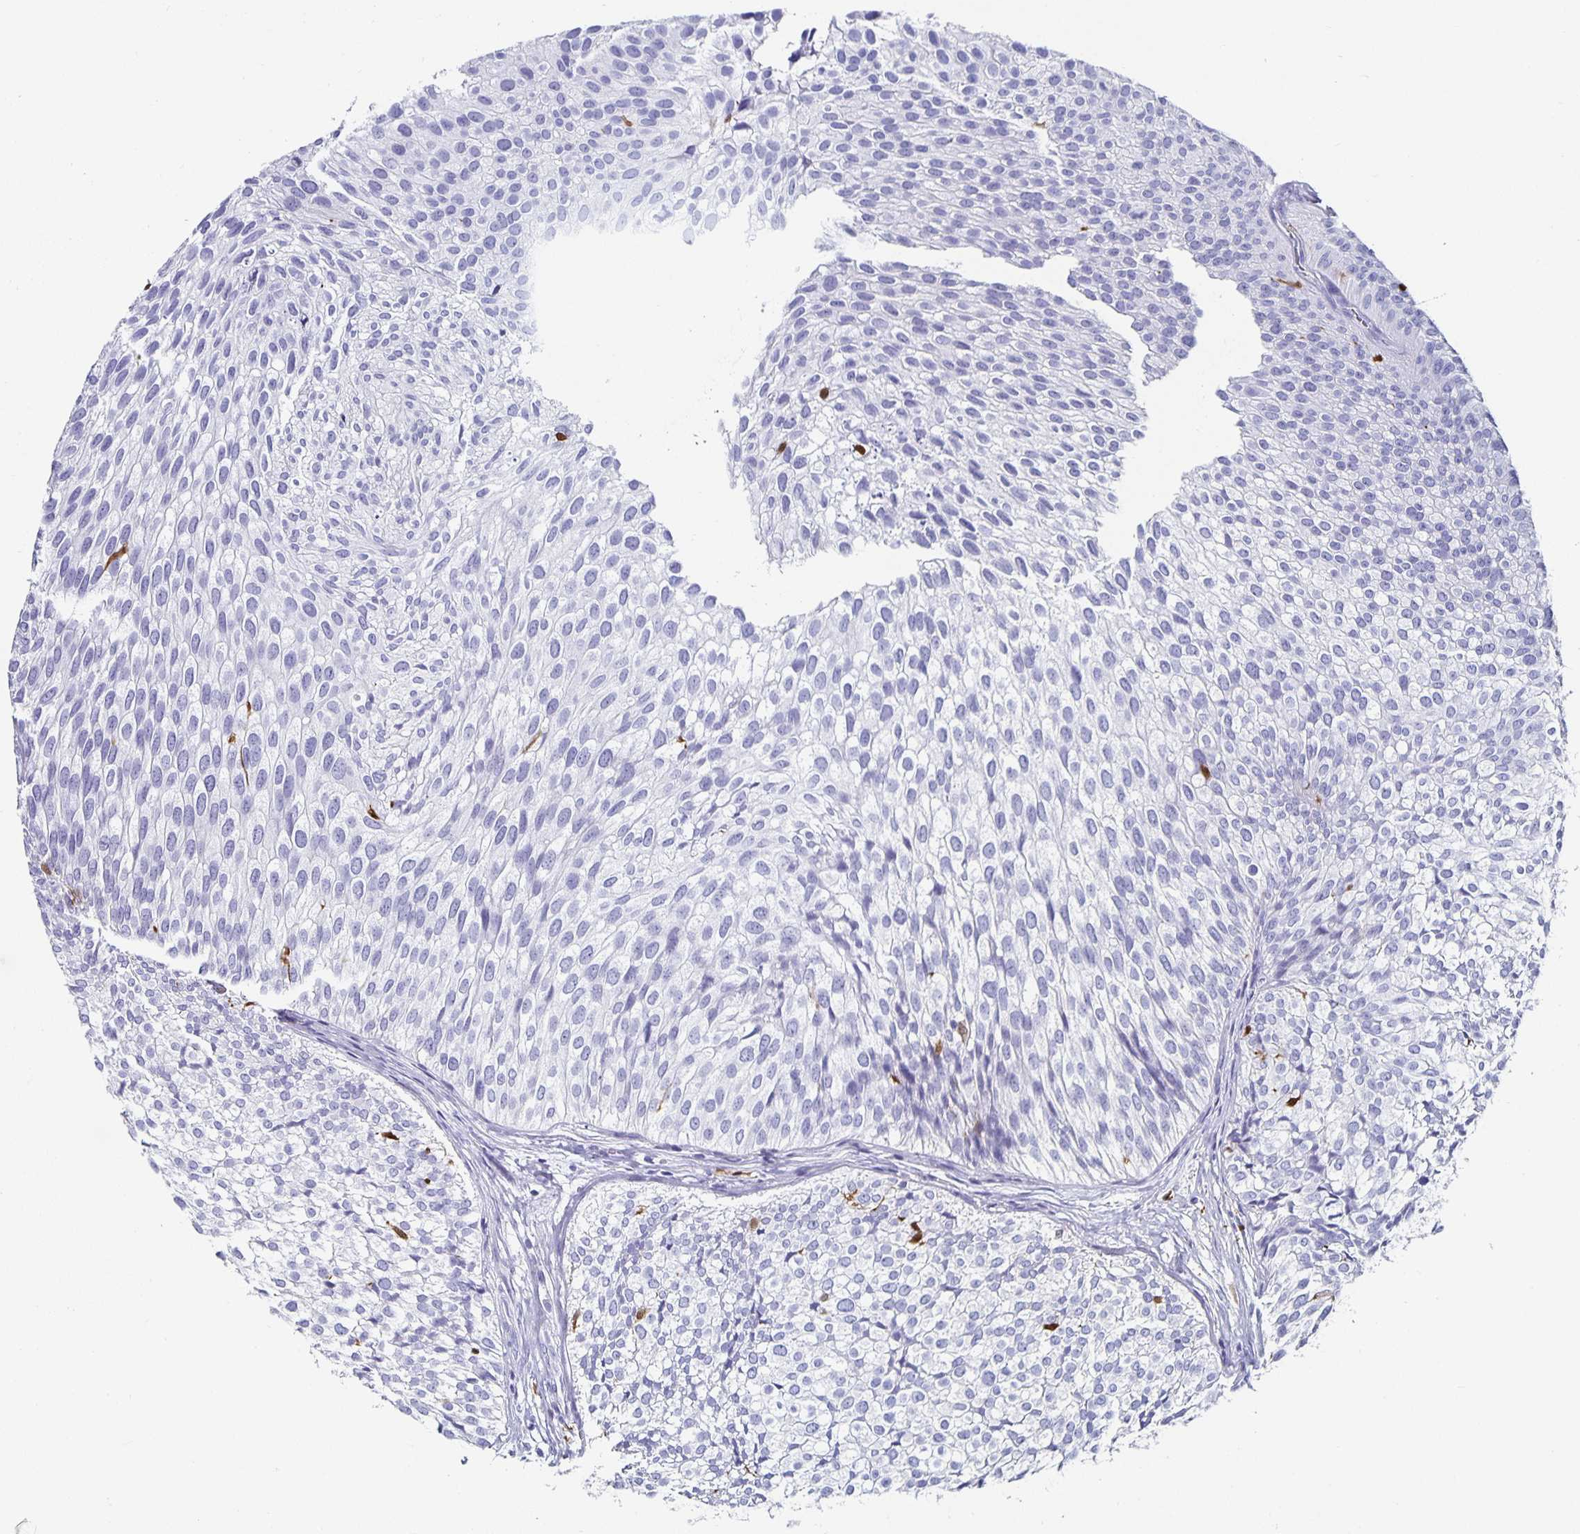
{"staining": {"intensity": "negative", "quantity": "none", "location": "none"}, "tissue": "urothelial cancer", "cell_type": "Tumor cells", "image_type": "cancer", "snomed": [{"axis": "morphology", "description": "Urothelial carcinoma, Low grade"}, {"axis": "topography", "description": "Urinary bladder"}], "caption": "This is a histopathology image of immunohistochemistry (IHC) staining of urothelial carcinoma (low-grade), which shows no staining in tumor cells. Nuclei are stained in blue.", "gene": "CHGA", "patient": {"sex": "male", "age": 91}}